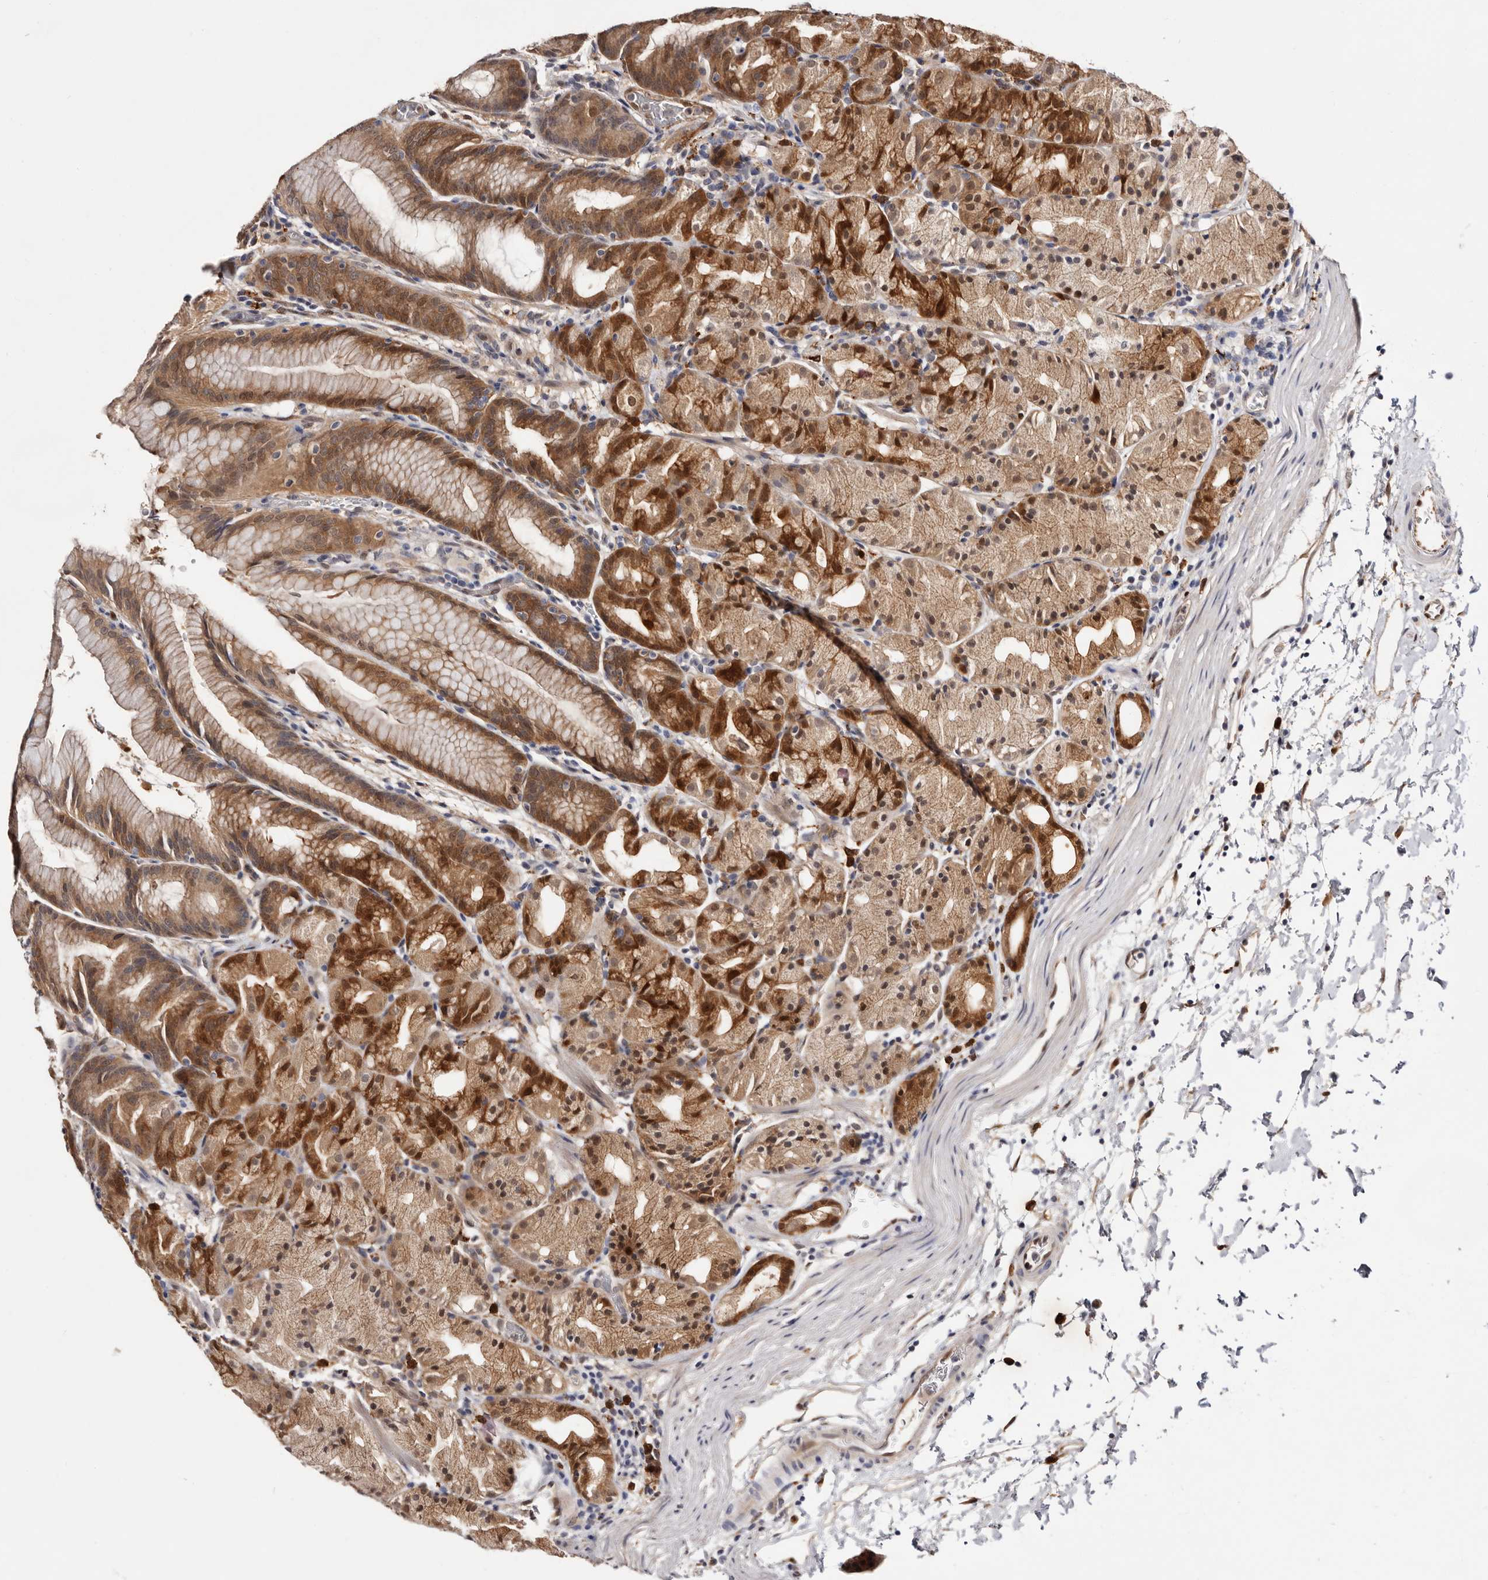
{"staining": {"intensity": "strong", "quantity": "25%-75%", "location": "cytoplasmic/membranous,nuclear"}, "tissue": "stomach", "cell_type": "Glandular cells", "image_type": "normal", "snomed": [{"axis": "morphology", "description": "Normal tissue, NOS"}, {"axis": "topography", "description": "Stomach, upper"}], "caption": "Immunohistochemistry (IHC) histopathology image of unremarkable stomach stained for a protein (brown), which shows high levels of strong cytoplasmic/membranous,nuclear positivity in approximately 25%-75% of glandular cells.", "gene": "TP53I3", "patient": {"sex": "male", "age": 48}}